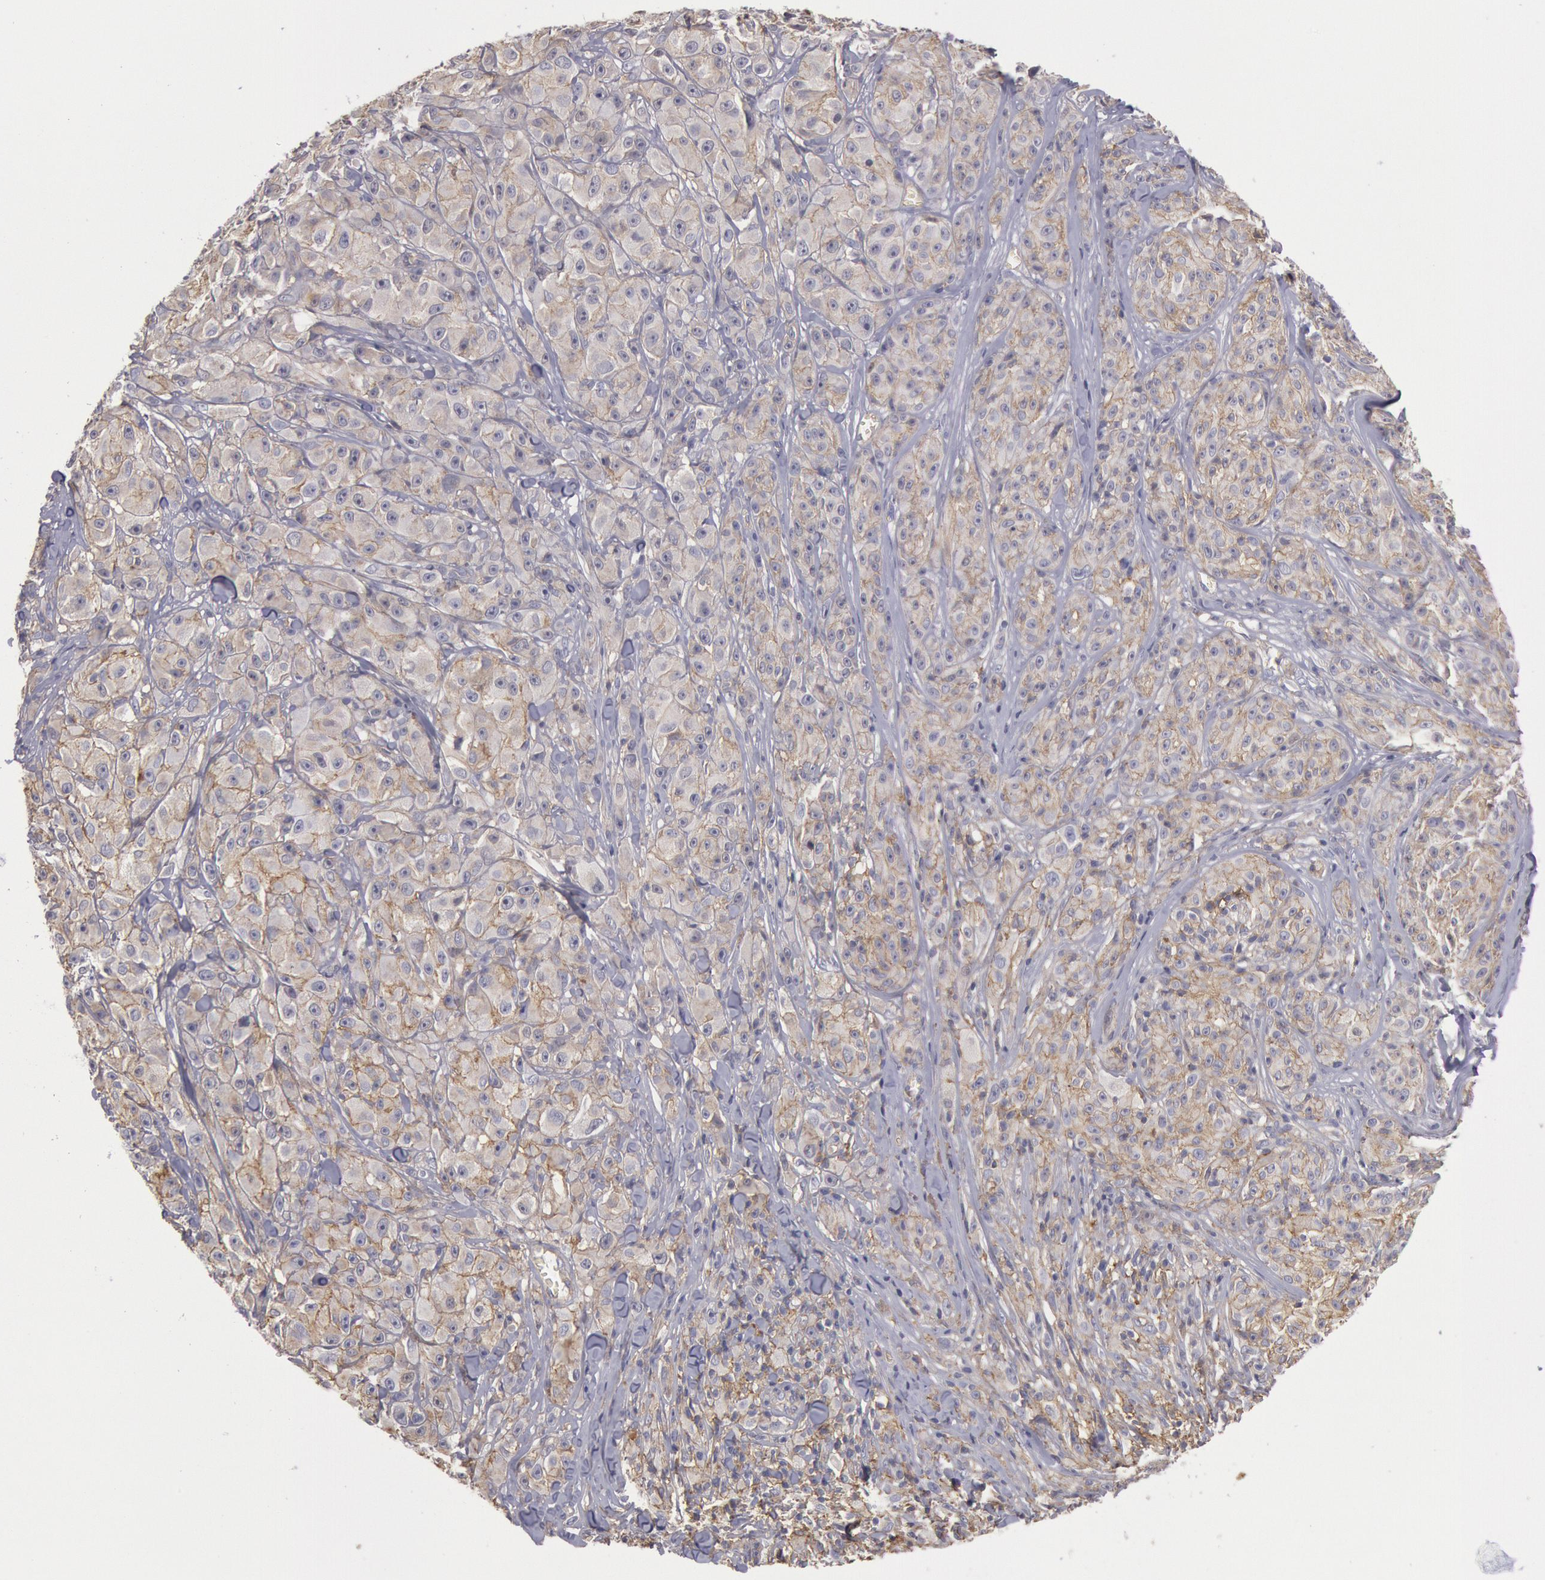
{"staining": {"intensity": "moderate", "quantity": "25%-75%", "location": "cytoplasmic/membranous"}, "tissue": "melanoma", "cell_type": "Tumor cells", "image_type": "cancer", "snomed": [{"axis": "morphology", "description": "Malignant melanoma, NOS"}, {"axis": "topography", "description": "Skin"}], "caption": "Immunohistochemistry (IHC) (DAB (3,3'-diaminobenzidine)) staining of melanoma demonstrates moderate cytoplasmic/membranous protein positivity in about 25%-75% of tumor cells.", "gene": "SNAP23", "patient": {"sex": "male", "age": 56}}